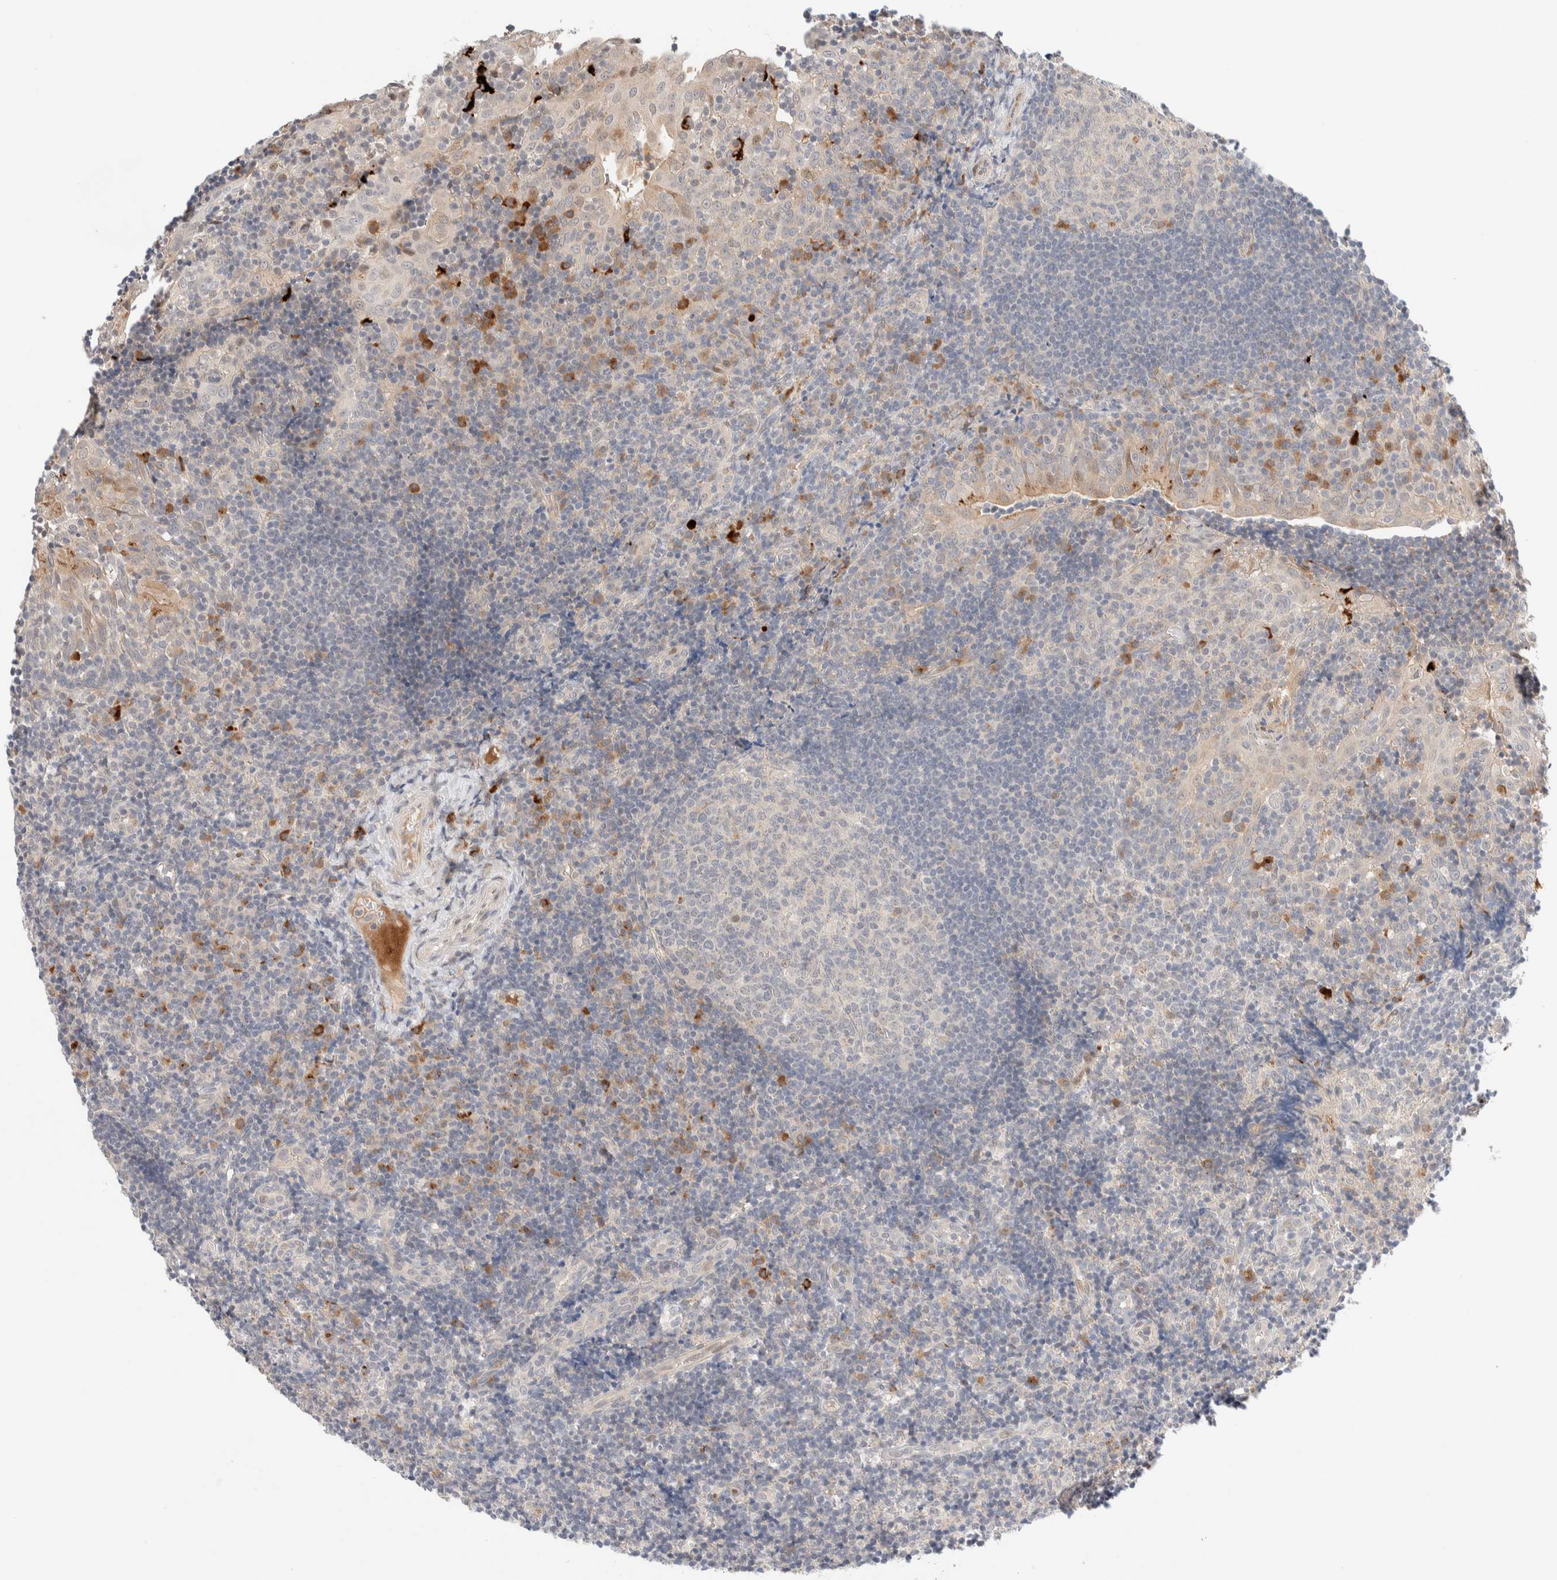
{"staining": {"intensity": "negative", "quantity": "none", "location": "none"}, "tissue": "tonsil", "cell_type": "Germinal center cells", "image_type": "normal", "snomed": [{"axis": "morphology", "description": "Normal tissue, NOS"}, {"axis": "topography", "description": "Tonsil"}], "caption": "Germinal center cells show no significant protein staining in benign tonsil. The staining is performed using DAB (3,3'-diaminobenzidine) brown chromogen with nuclei counter-stained in using hematoxylin.", "gene": "CHKA", "patient": {"sex": "female", "age": 40}}